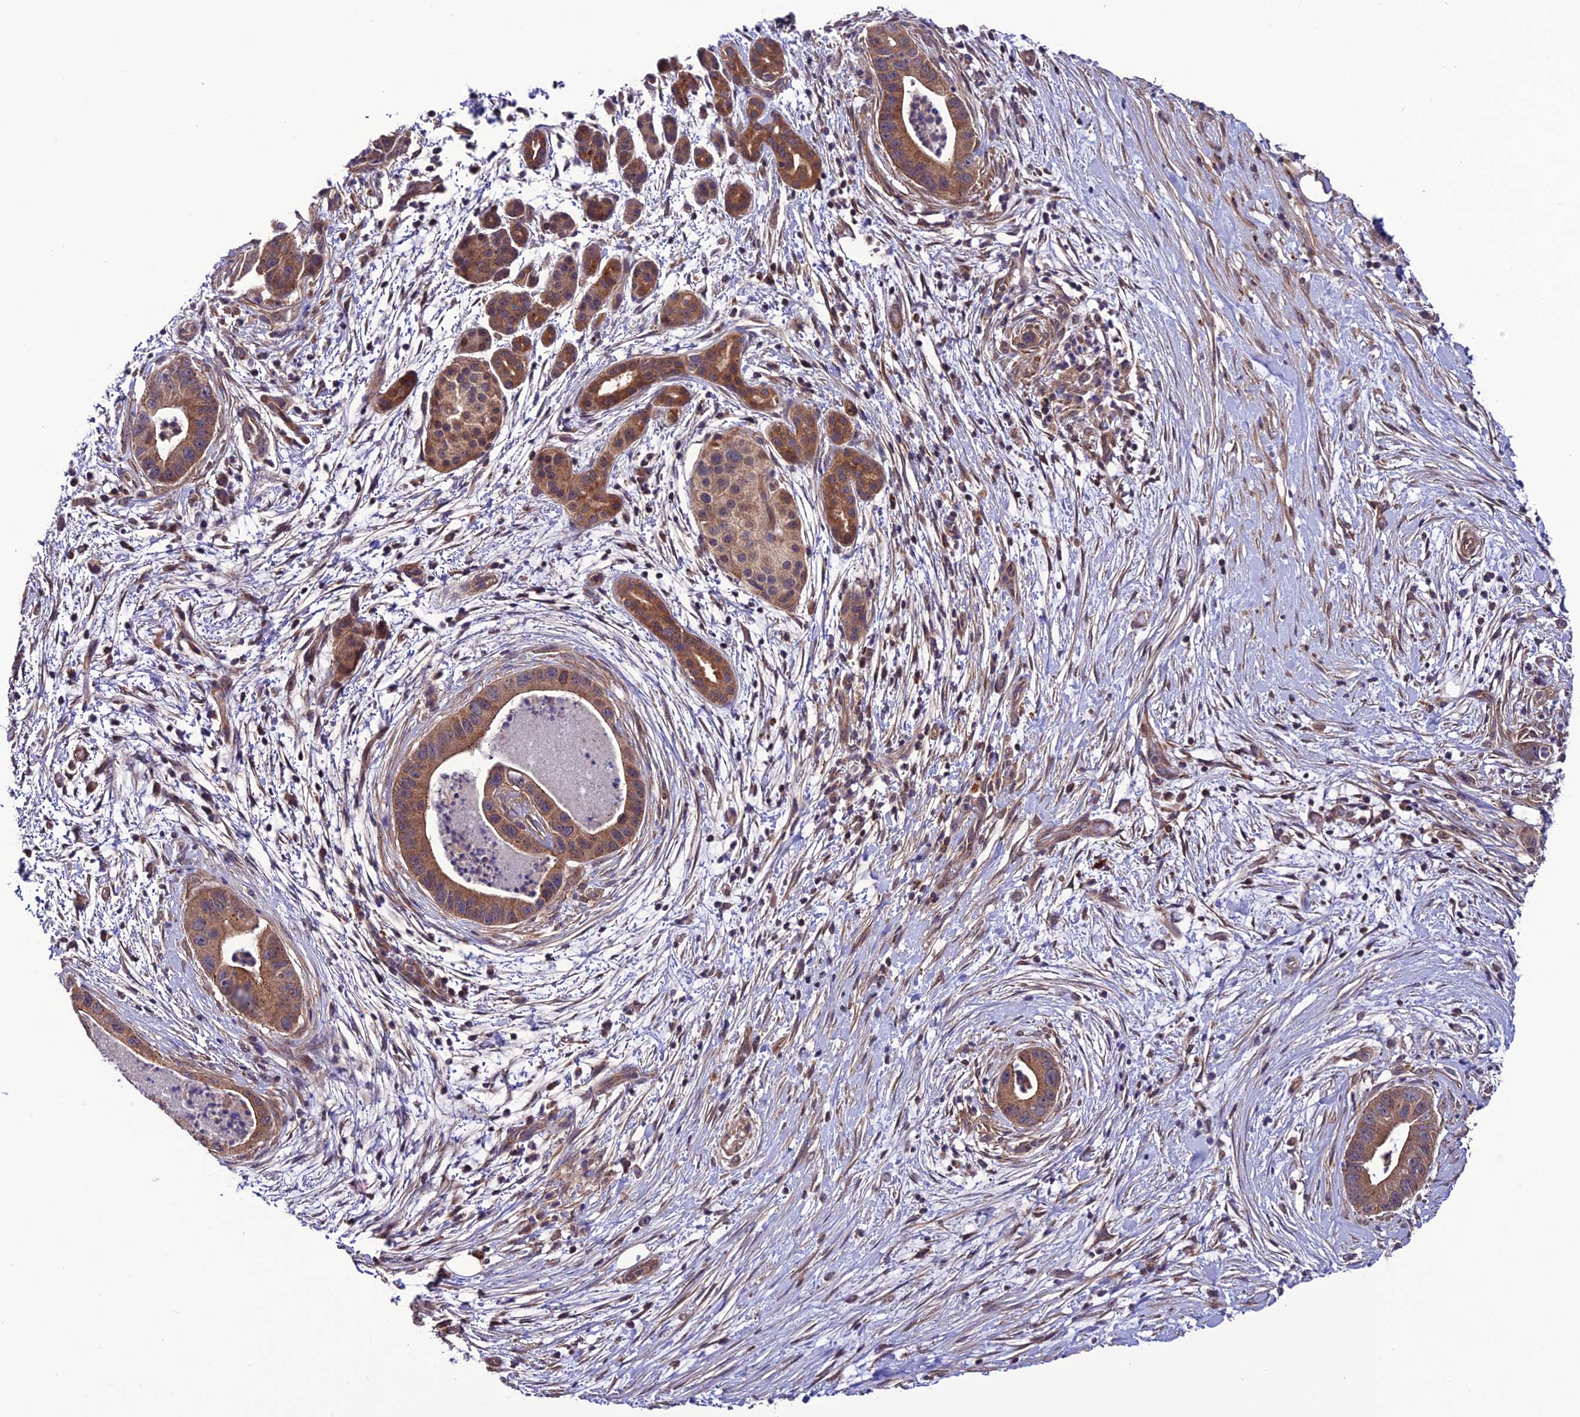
{"staining": {"intensity": "moderate", "quantity": ">75%", "location": "cytoplasmic/membranous"}, "tissue": "pancreatic cancer", "cell_type": "Tumor cells", "image_type": "cancer", "snomed": [{"axis": "morphology", "description": "Adenocarcinoma, NOS"}, {"axis": "topography", "description": "Pancreas"}], "caption": "Tumor cells demonstrate moderate cytoplasmic/membranous staining in approximately >75% of cells in pancreatic adenocarcinoma.", "gene": "PPIL3", "patient": {"sex": "male", "age": 73}}